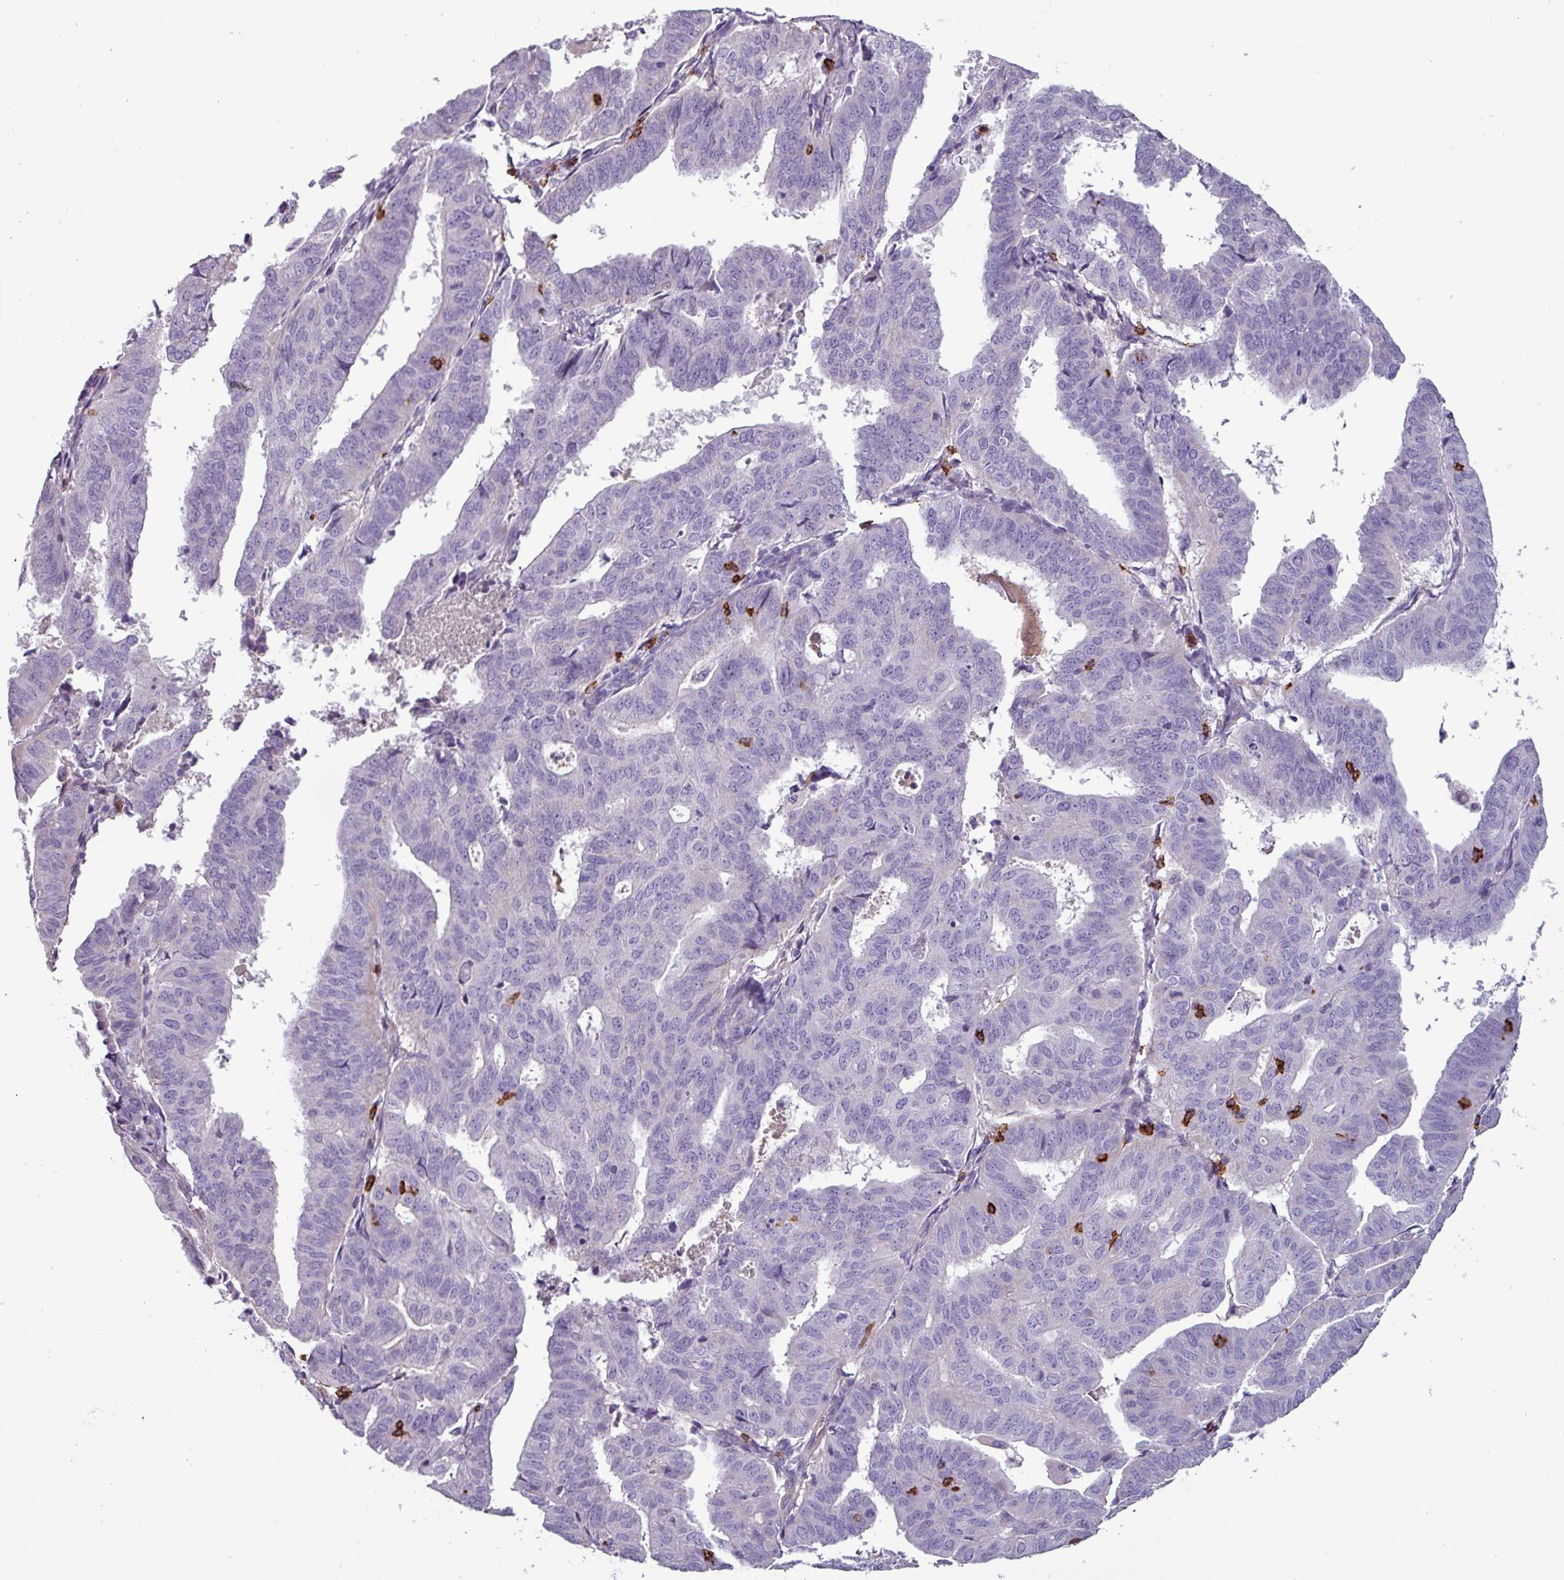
{"staining": {"intensity": "negative", "quantity": "none", "location": "none"}, "tissue": "endometrial cancer", "cell_type": "Tumor cells", "image_type": "cancer", "snomed": [{"axis": "morphology", "description": "Adenocarcinoma, NOS"}, {"axis": "topography", "description": "Uterus"}], "caption": "Histopathology image shows no significant protein staining in tumor cells of endometrial cancer (adenocarcinoma). (Brightfield microscopy of DAB IHC at high magnification).", "gene": "CD8A", "patient": {"sex": "female", "age": 77}}